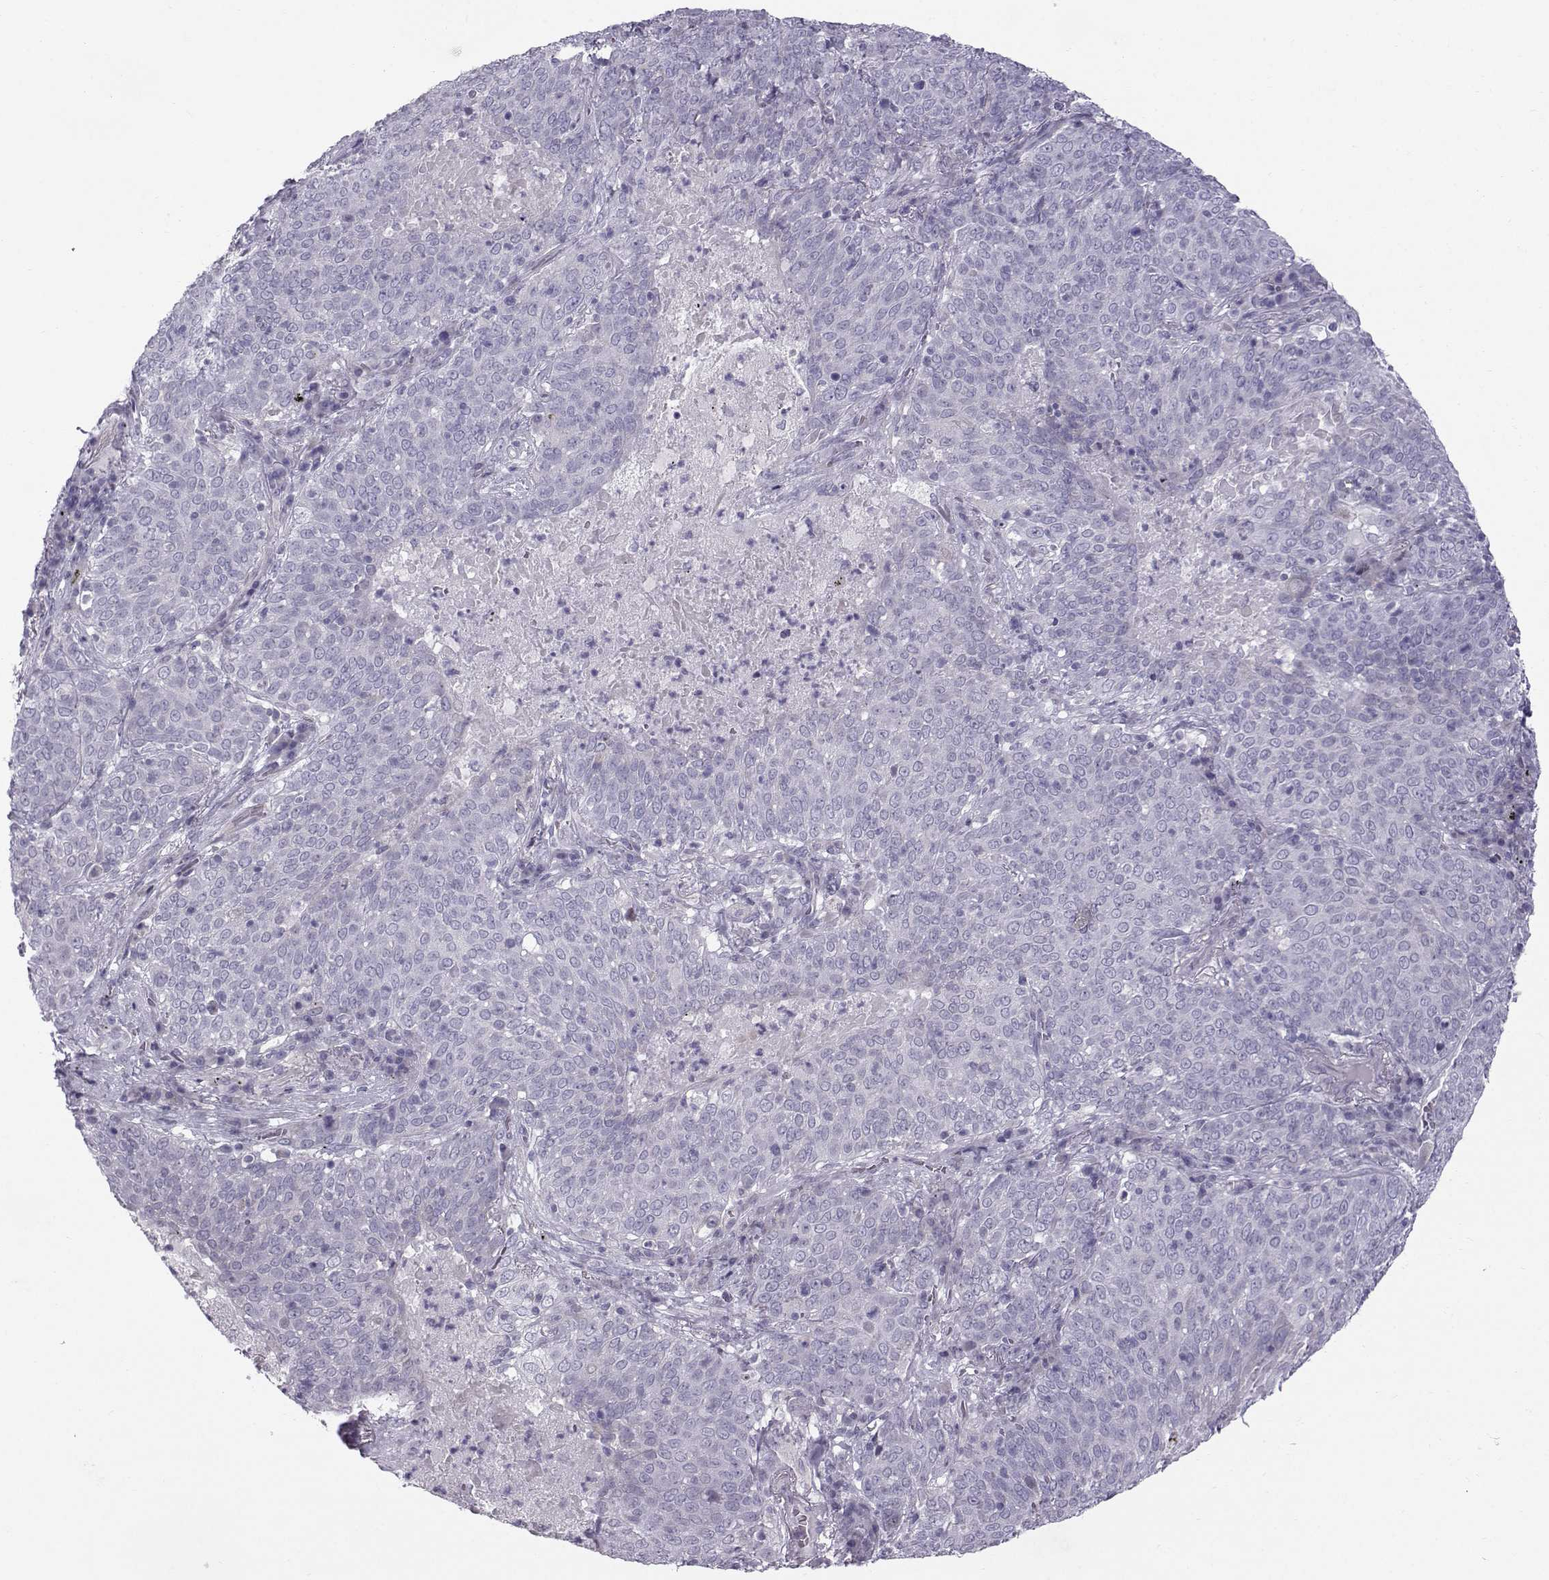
{"staining": {"intensity": "negative", "quantity": "none", "location": "none"}, "tissue": "lung cancer", "cell_type": "Tumor cells", "image_type": "cancer", "snomed": [{"axis": "morphology", "description": "Squamous cell carcinoma, NOS"}, {"axis": "topography", "description": "Lung"}], "caption": "IHC photomicrograph of lung squamous cell carcinoma stained for a protein (brown), which demonstrates no staining in tumor cells. (Stains: DAB (3,3'-diaminobenzidine) immunohistochemistry (IHC) with hematoxylin counter stain, Microscopy: brightfield microscopy at high magnification).", "gene": "DMRT3", "patient": {"sex": "male", "age": 82}}